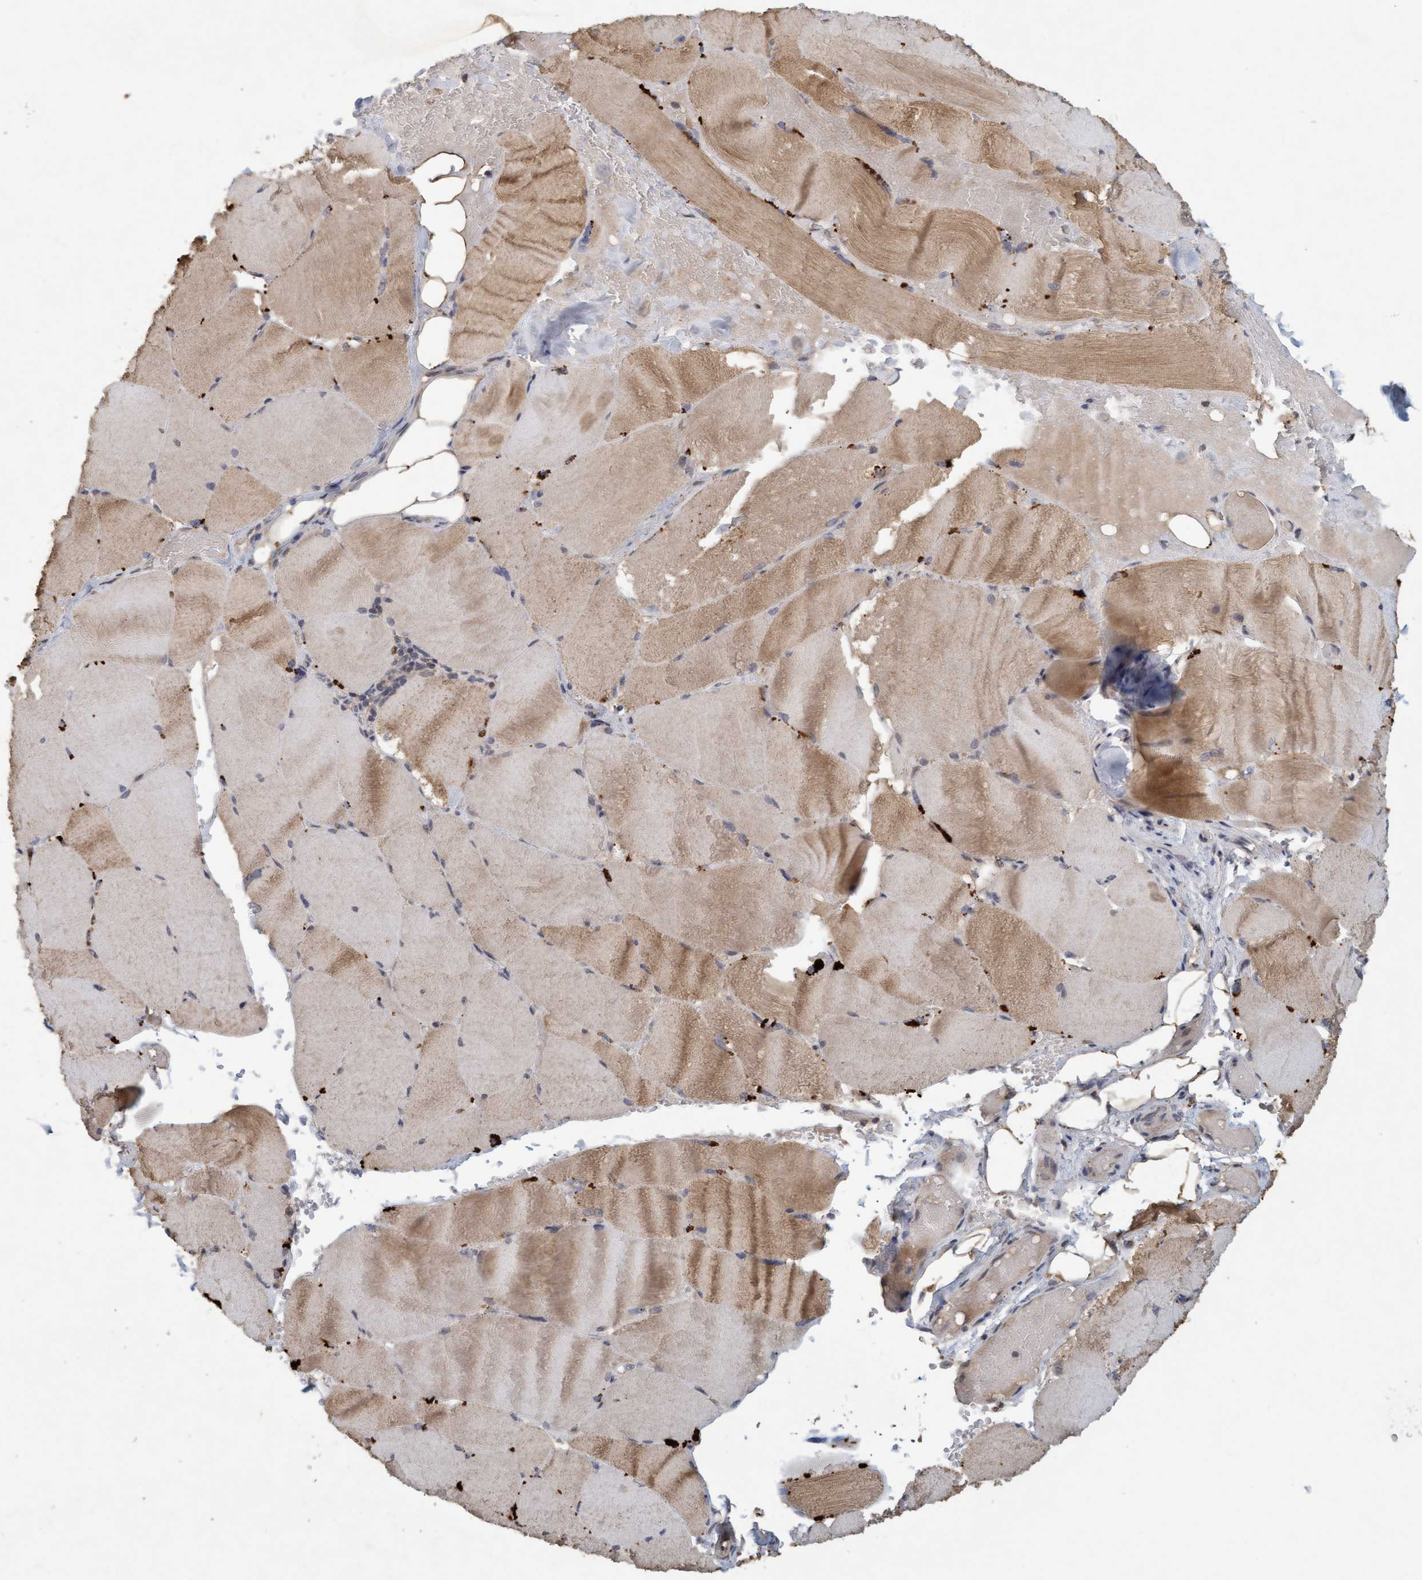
{"staining": {"intensity": "moderate", "quantity": ">75%", "location": "cytoplasmic/membranous"}, "tissue": "skeletal muscle", "cell_type": "Myocytes", "image_type": "normal", "snomed": [{"axis": "morphology", "description": "Normal tissue, NOS"}, {"axis": "topography", "description": "Skin"}, {"axis": "topography", "description": "Skeletal muscle"}], "caption": "Brown immunohistochemical staining in unremarkable skeletal muscle reveals moderate cytoplasmic/membranous expression in about >75% of myocytes. The staining is performed using DAB (3,3'-diaminobenzidine) brown chromogen to label protein expression. The nuclei are counter-stained blue using hematoxylin.", "gene": "VSIG8", "patient": {"sex": "male", "age": 83}}